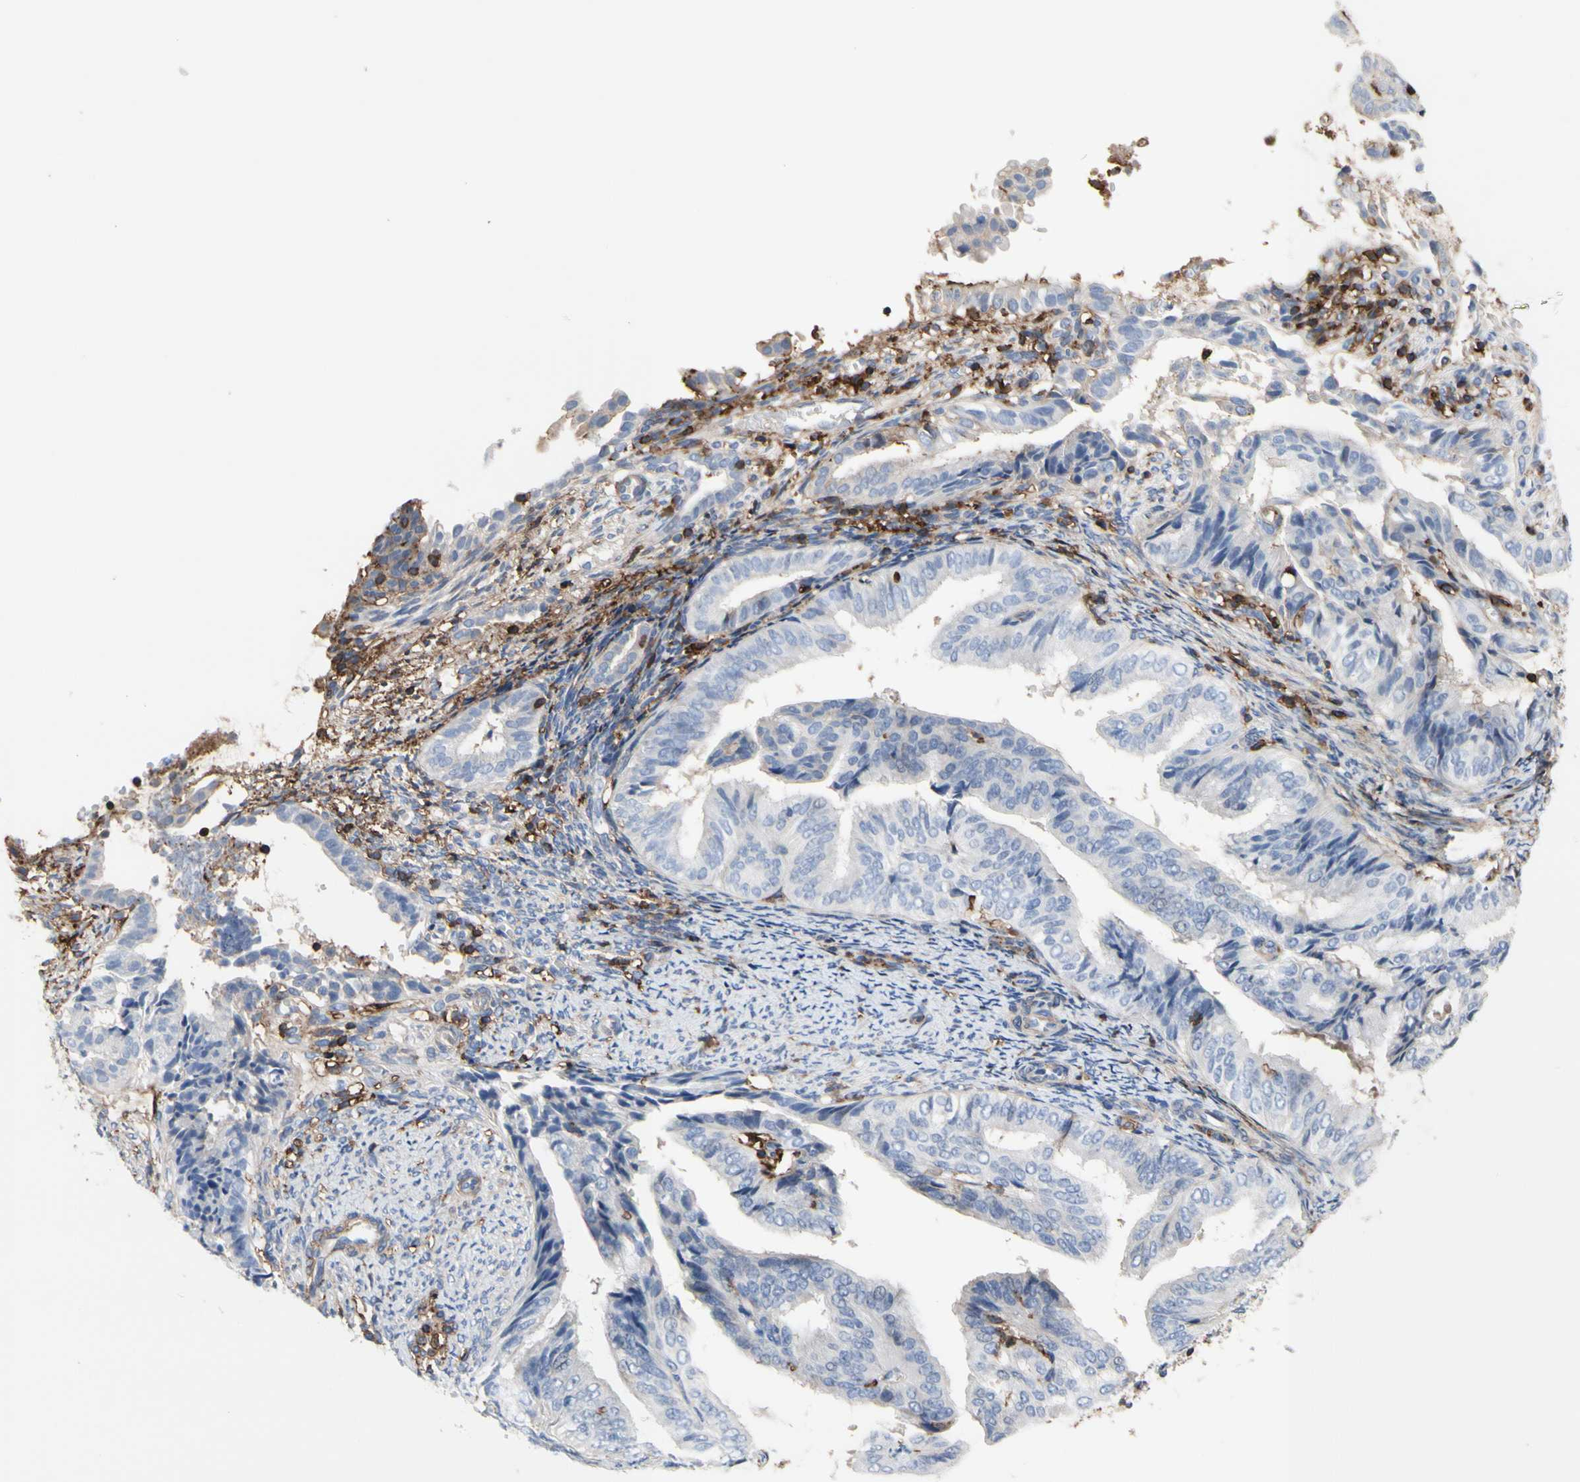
{"staining": {"intensity": "negative", "quantity": "none", "location": "none"}, "tissue": "endometrial cancer", "cell_type": "Tumor cells", "image_type": "cancer", "snomed": [{"axis": "morphology", "description": "Adenocarcinoma, NOS"}, {"axis": "topography", "description": "Endometrium"}], "caption": "Tumor cells are negative for protein expression in human endometrial adenocarcinoma.", "gene": "ANXA6", "patient": {"sex": "female", "age": 58}}